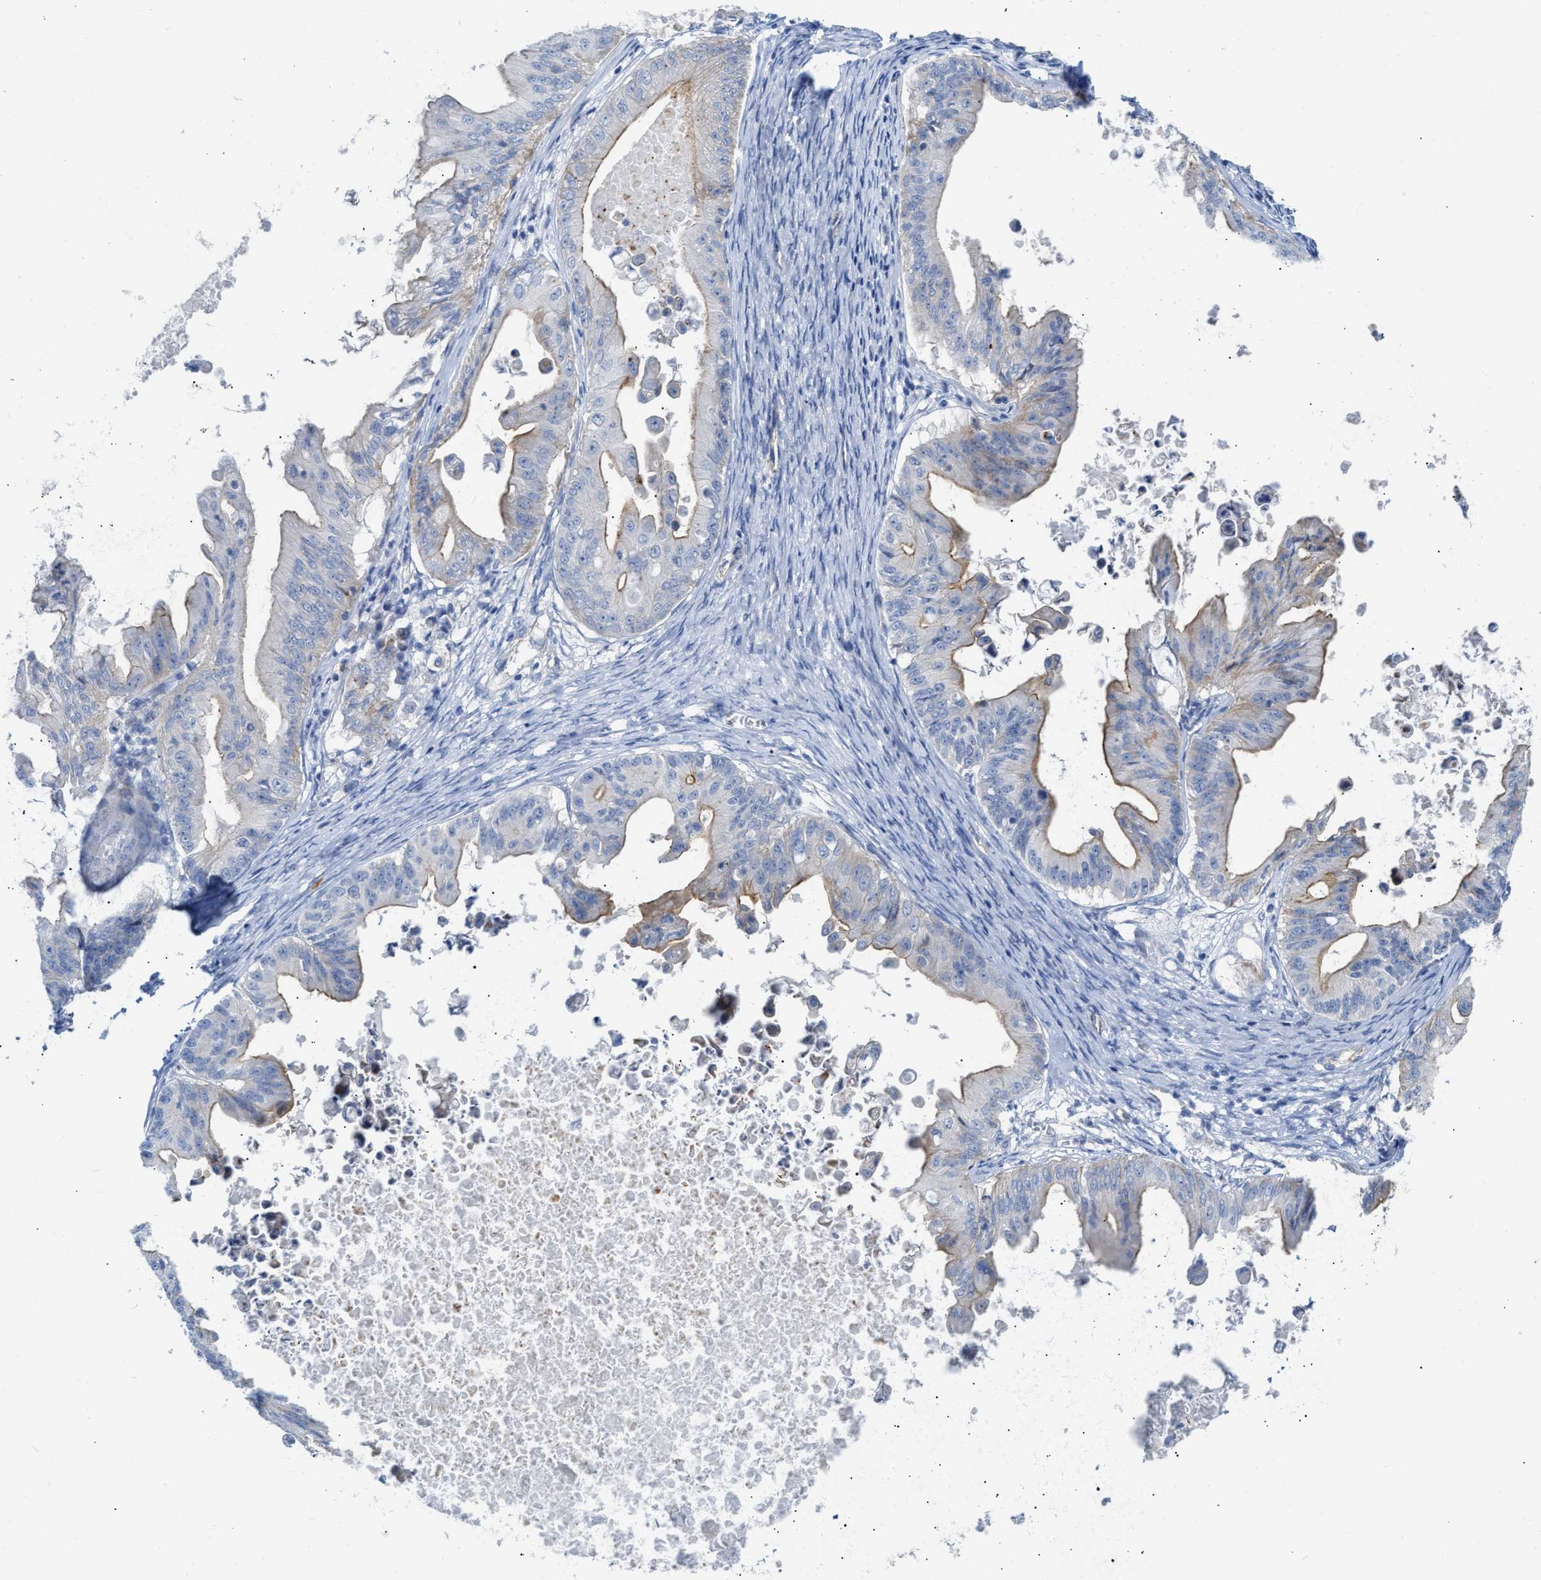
{"staining": {"intensity": "moderate", "quantity": ">75%", "location": "cytoplasmic/membranous"}, "tissue": "ovarian cancer", "cell_type": "Tumor cells", "image_type": "cancer", "snomed": [{"axis": "morphology", "description": "Cystadenocarcinoma, mucinous, NOS"}, {"axis": "topography", "description": "Ovary"}], "caption": "Immunohistochemical staining of ovarian mucinous cystadenocarcinoma demonstrates medium levels of moderate cytoplasmic/membranous protein positivity in about >75% of tumor cells.", "gene": "FHL1", "patient": {"sex": "female", "age": 37}}